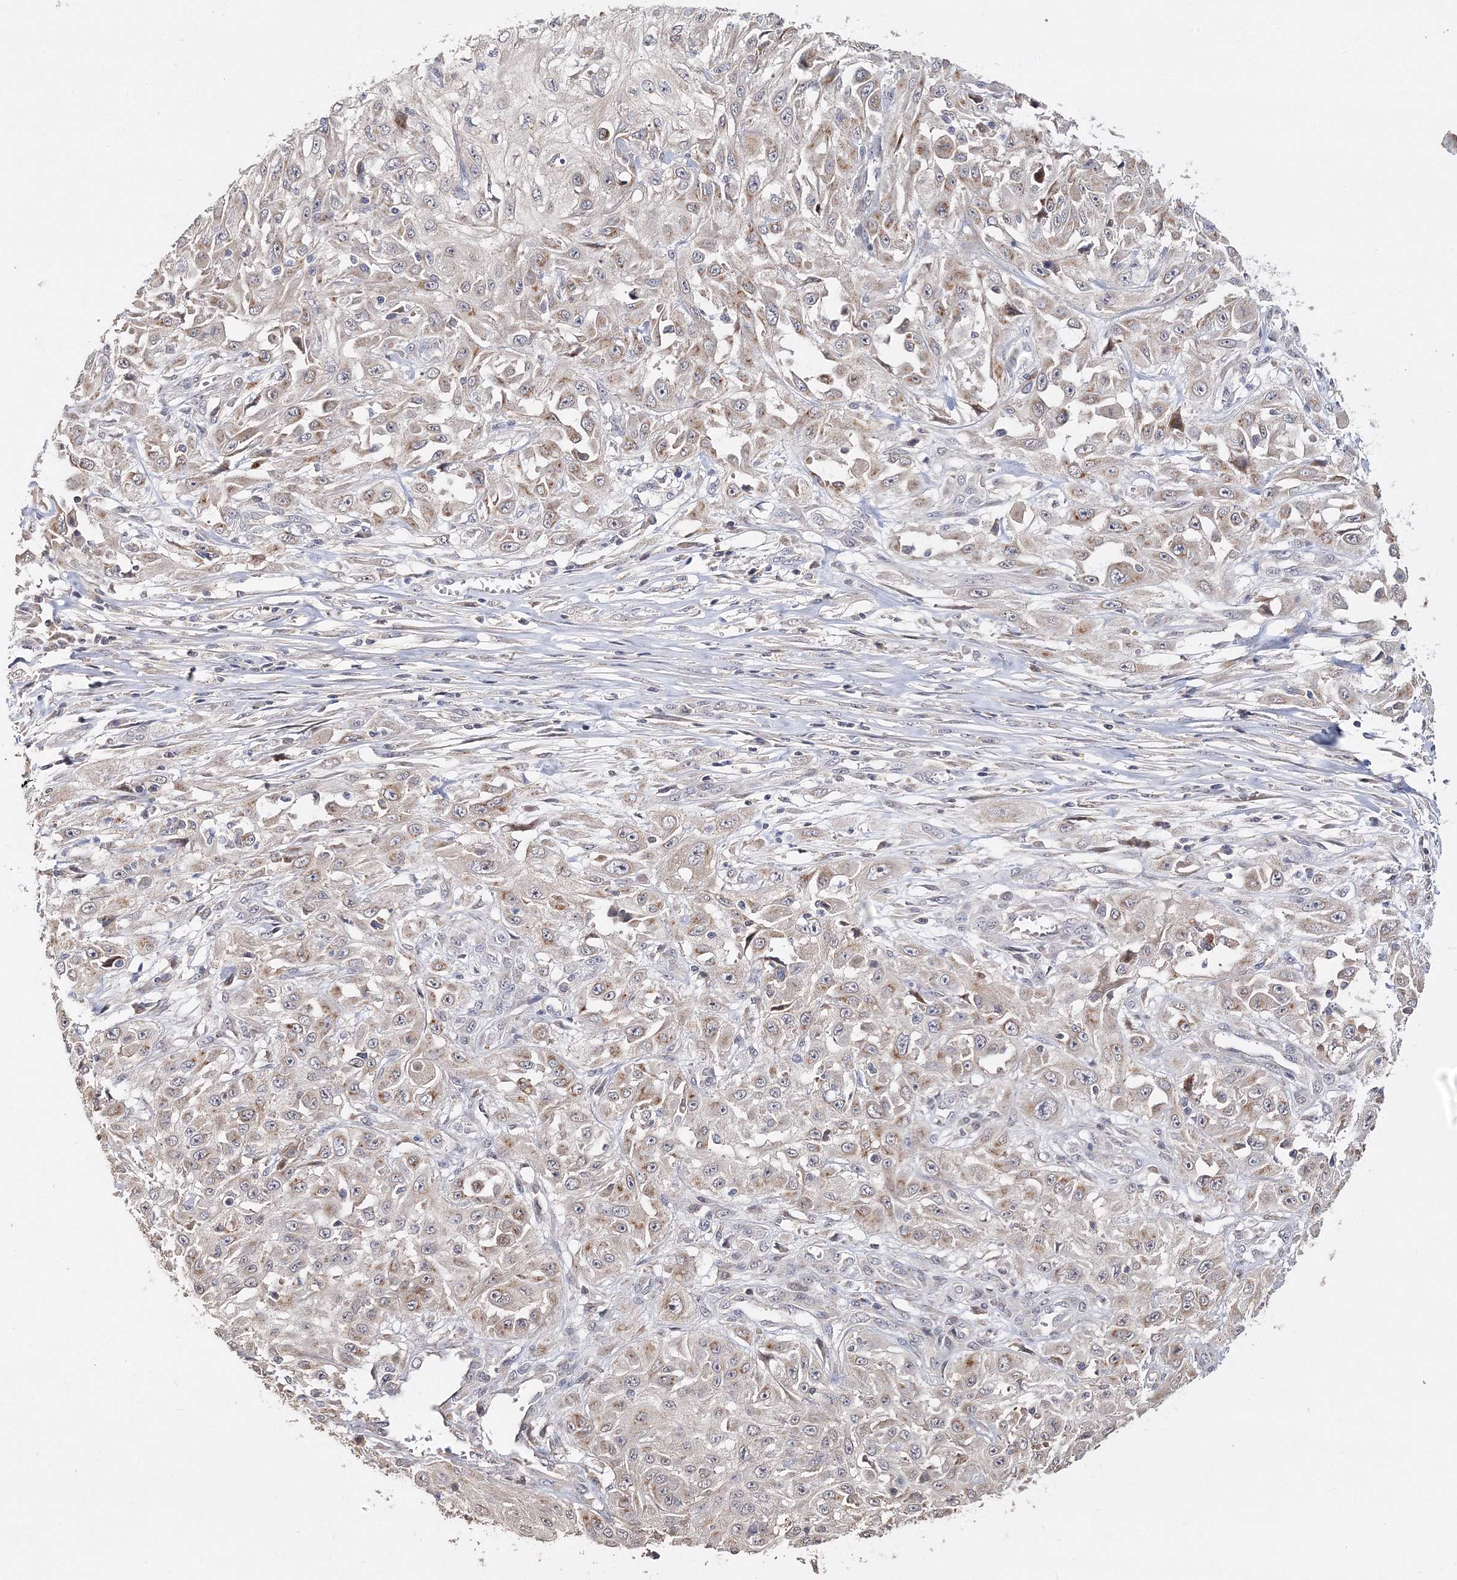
{"staining": {"intensity": "weak", "quantity": "25%-75%", "location": "cytoplasmic/membranous"}, "tissue": "skin cancer", "cell_type": "Tumor cells", "image_type": "cancer", "snomed": [{"axis": "morphology", "description": "Squamous cell carcinoma, NOS"}, {"axis": "morphology", "description": "Squamous cell carcinoma, metastatic, NOS"}, {"axis": "topography", "description": "Skin"}, {"axis": "topography", "description": "Lymph node"}], "caption": "This photomicrograph reveals skin cancer stained with immunohistochemistry to label a protein in brown. The cytoplasmic/membranous of tumor cells show weak positivity for the protein. Nuclei are counter-stained blue.", "gene": "GJB5", "patient": {"sex": "male", "age": 75}}